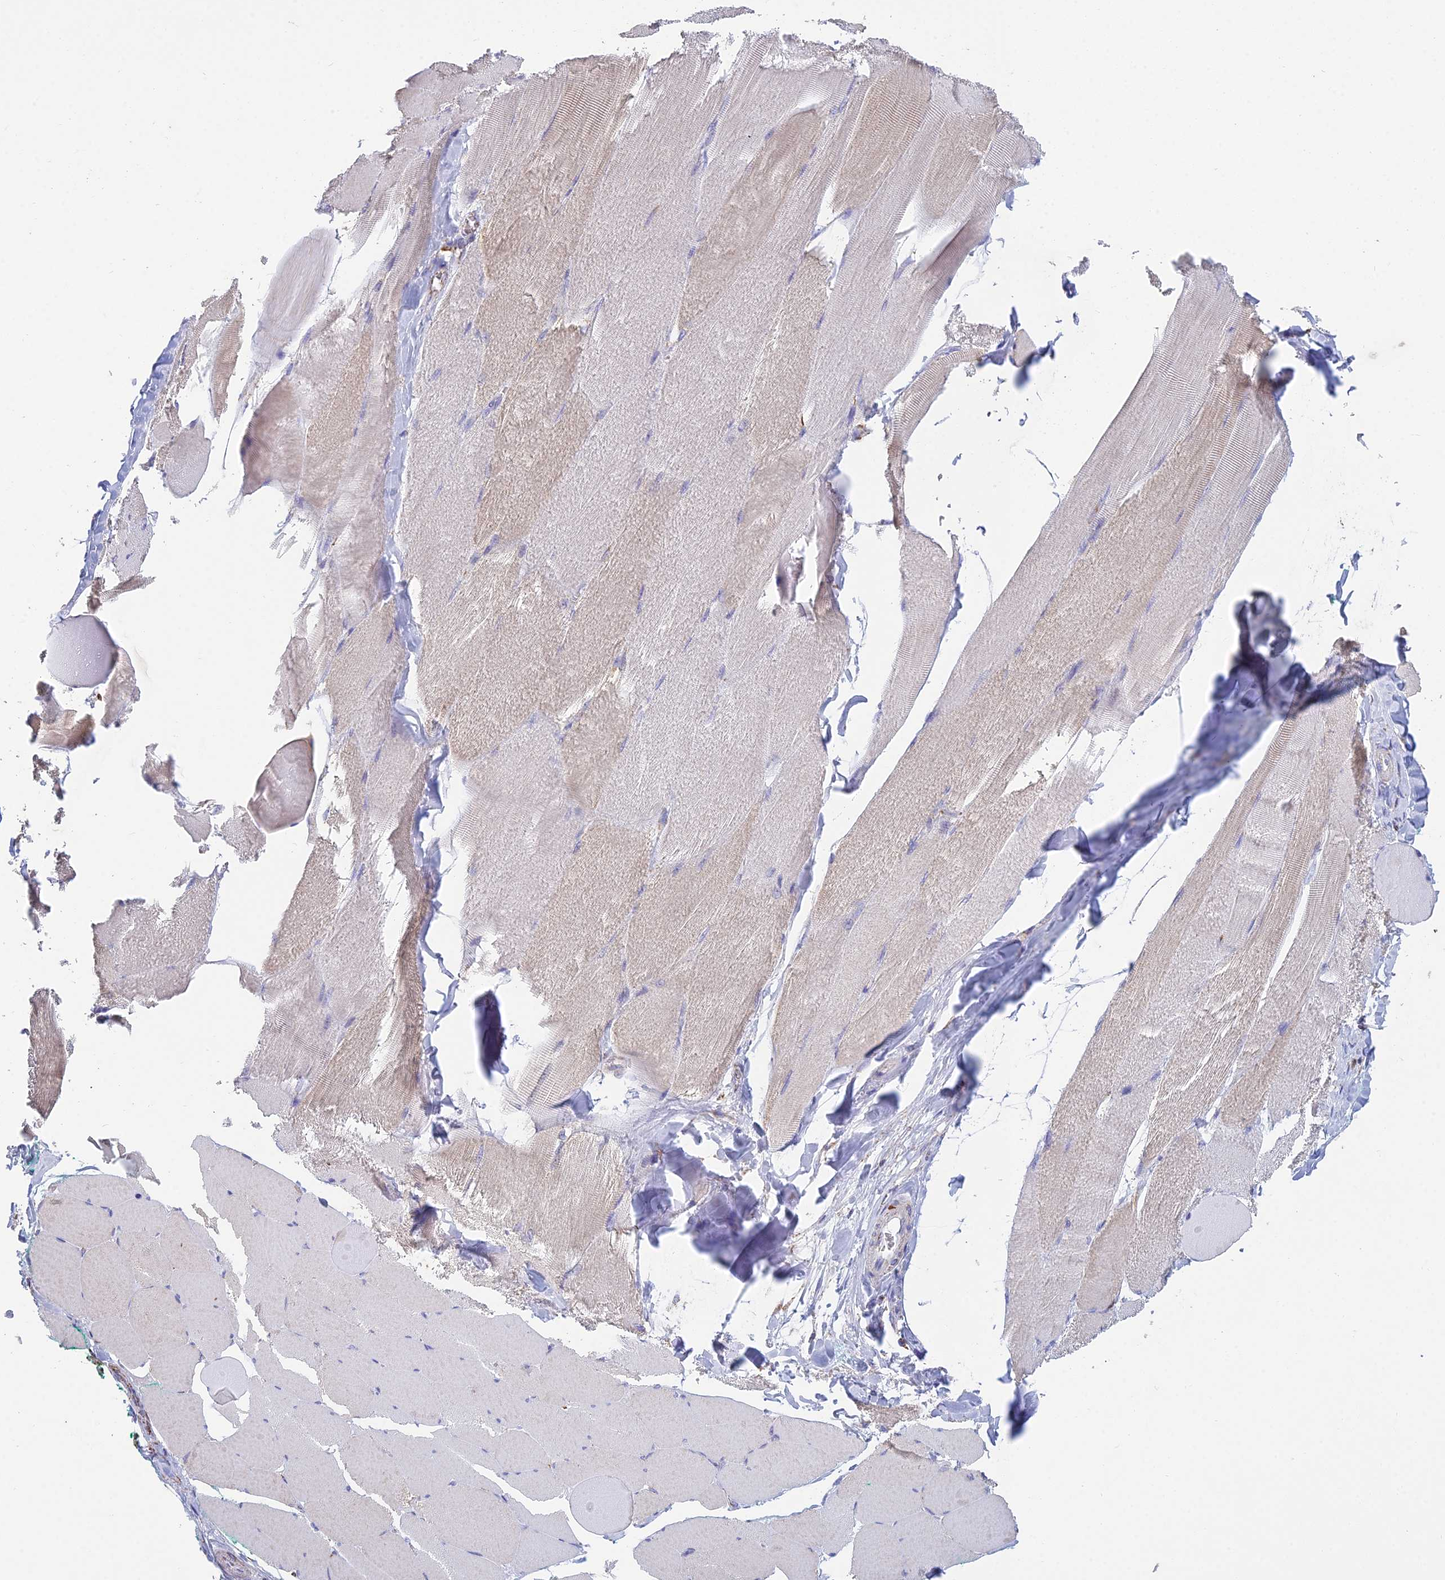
{"staining": {"intensity": "weak", "quantity": ">75%", "location": "cytoplasmic/membranous"}, "tissue": "skeletal muscle", "cell_type": "Myocytes", "image_type": "normal", "snomed": [{"axis": "morphology", "description": "Normal tissue, NOS"}, {"axis": "morphology", "description": "Squamous cell carcinoma, NOS"}, {"axis": "topography", "description": "Skeletal muscle"}], "caption": "IHC (DAB) staining of normal human skeletal muscle displays weak cytoplasmic/membranous protein positivity in about >75% of myocytes. (DAB (3,3'-diaminobenzidine) = brown stain, brightfield microscopy at high magnification).", "gene": "OR2W3", "patient": {"sex": "male", "age": 51}}